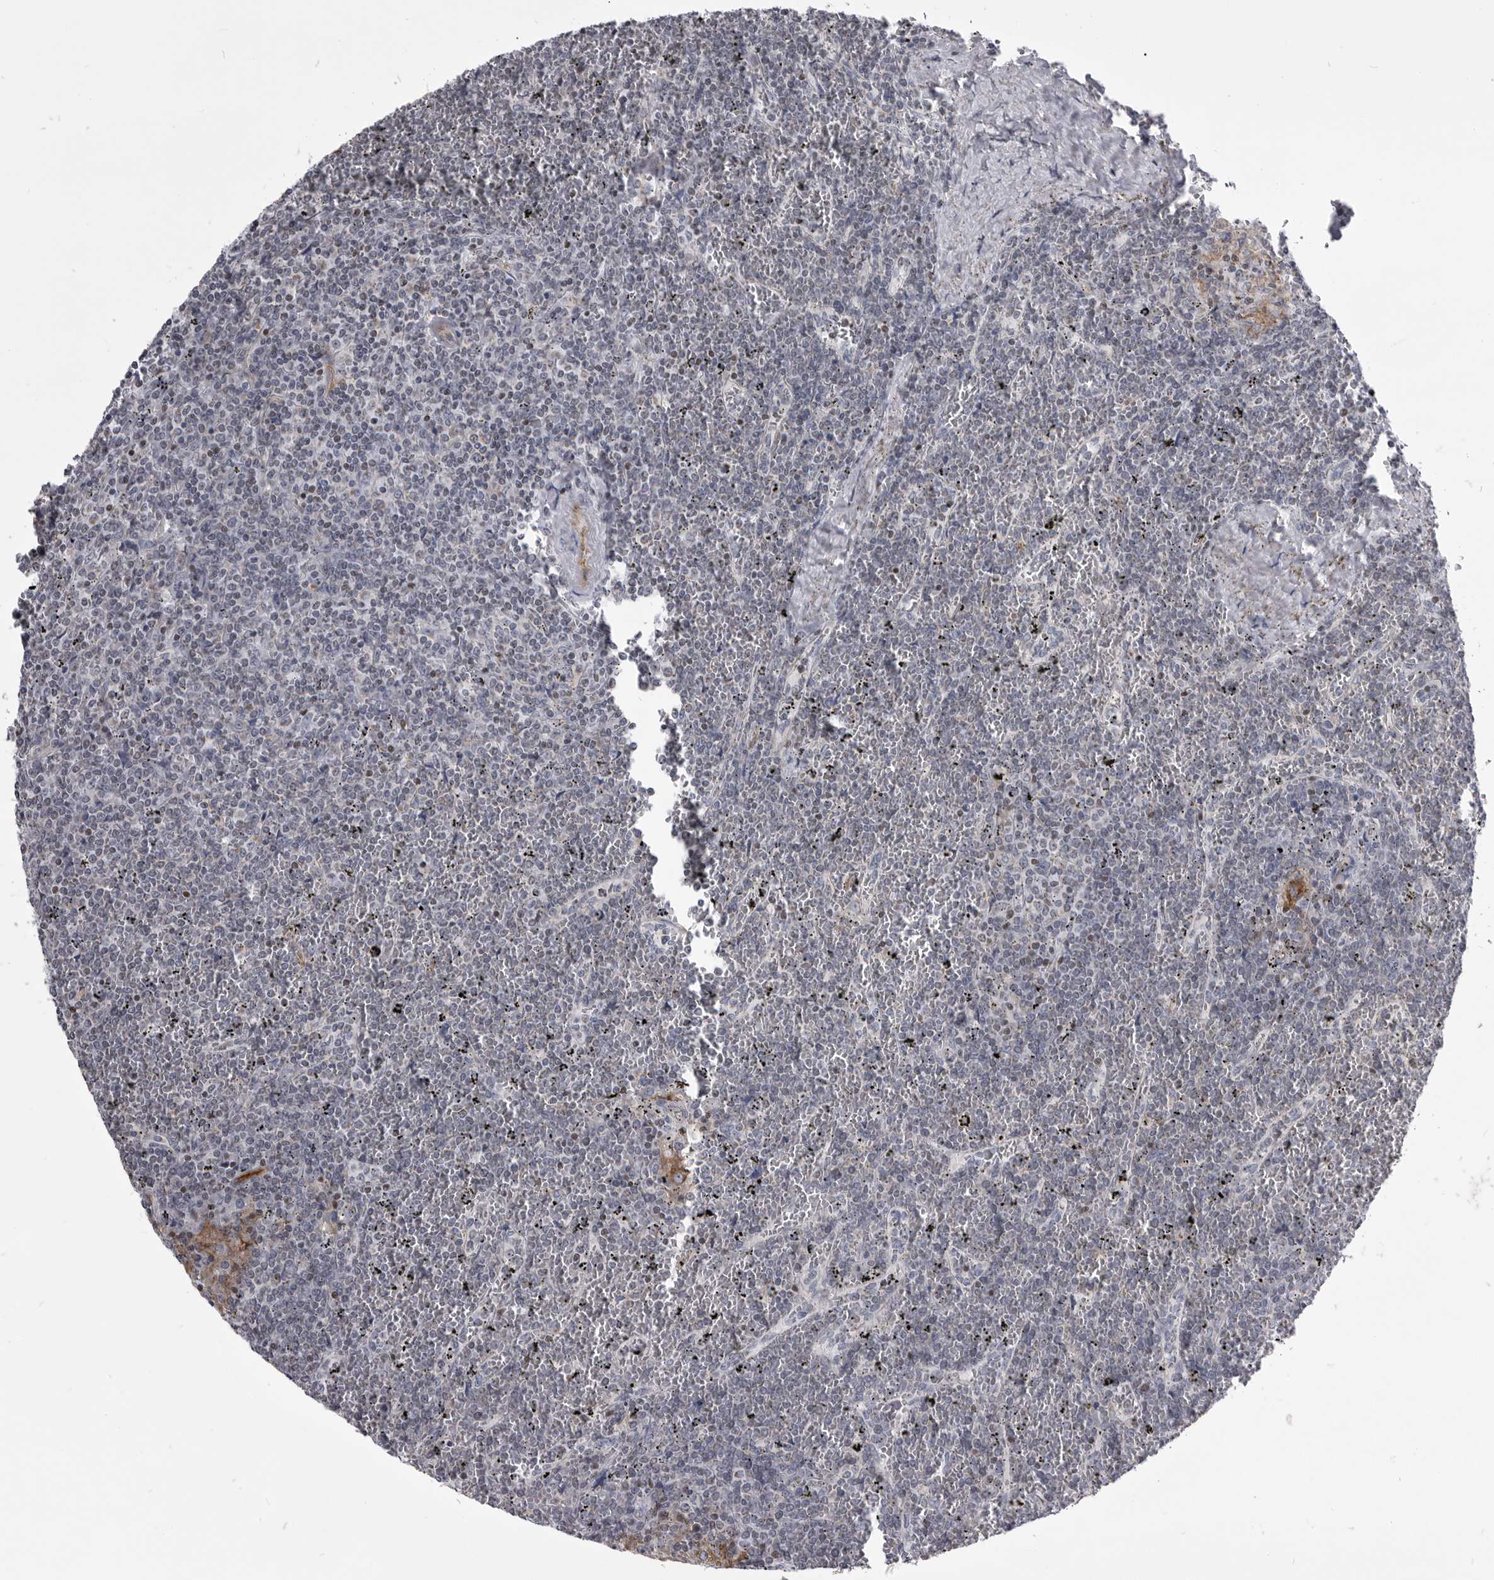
{"staining": {"intensity": "negative", "quantity": "none", "location": "none"}, "tissue": "lymphoma", "cell_type": "Tumor cells", "image_type": "cancer", "snomed": [{"axis": "morphology", "description": "Malignant lymphoma, non-Hodgkin's type, Low grade"}, {"axis": "topography", "description": "Spleen"}], "caption": "Tumor cells are negative for protein expression in human malignant lymphoma, non-Hodgkin's type (low-grade).", "gene": "OPLAH", "patient": {"sex": "female", "age": 19}}